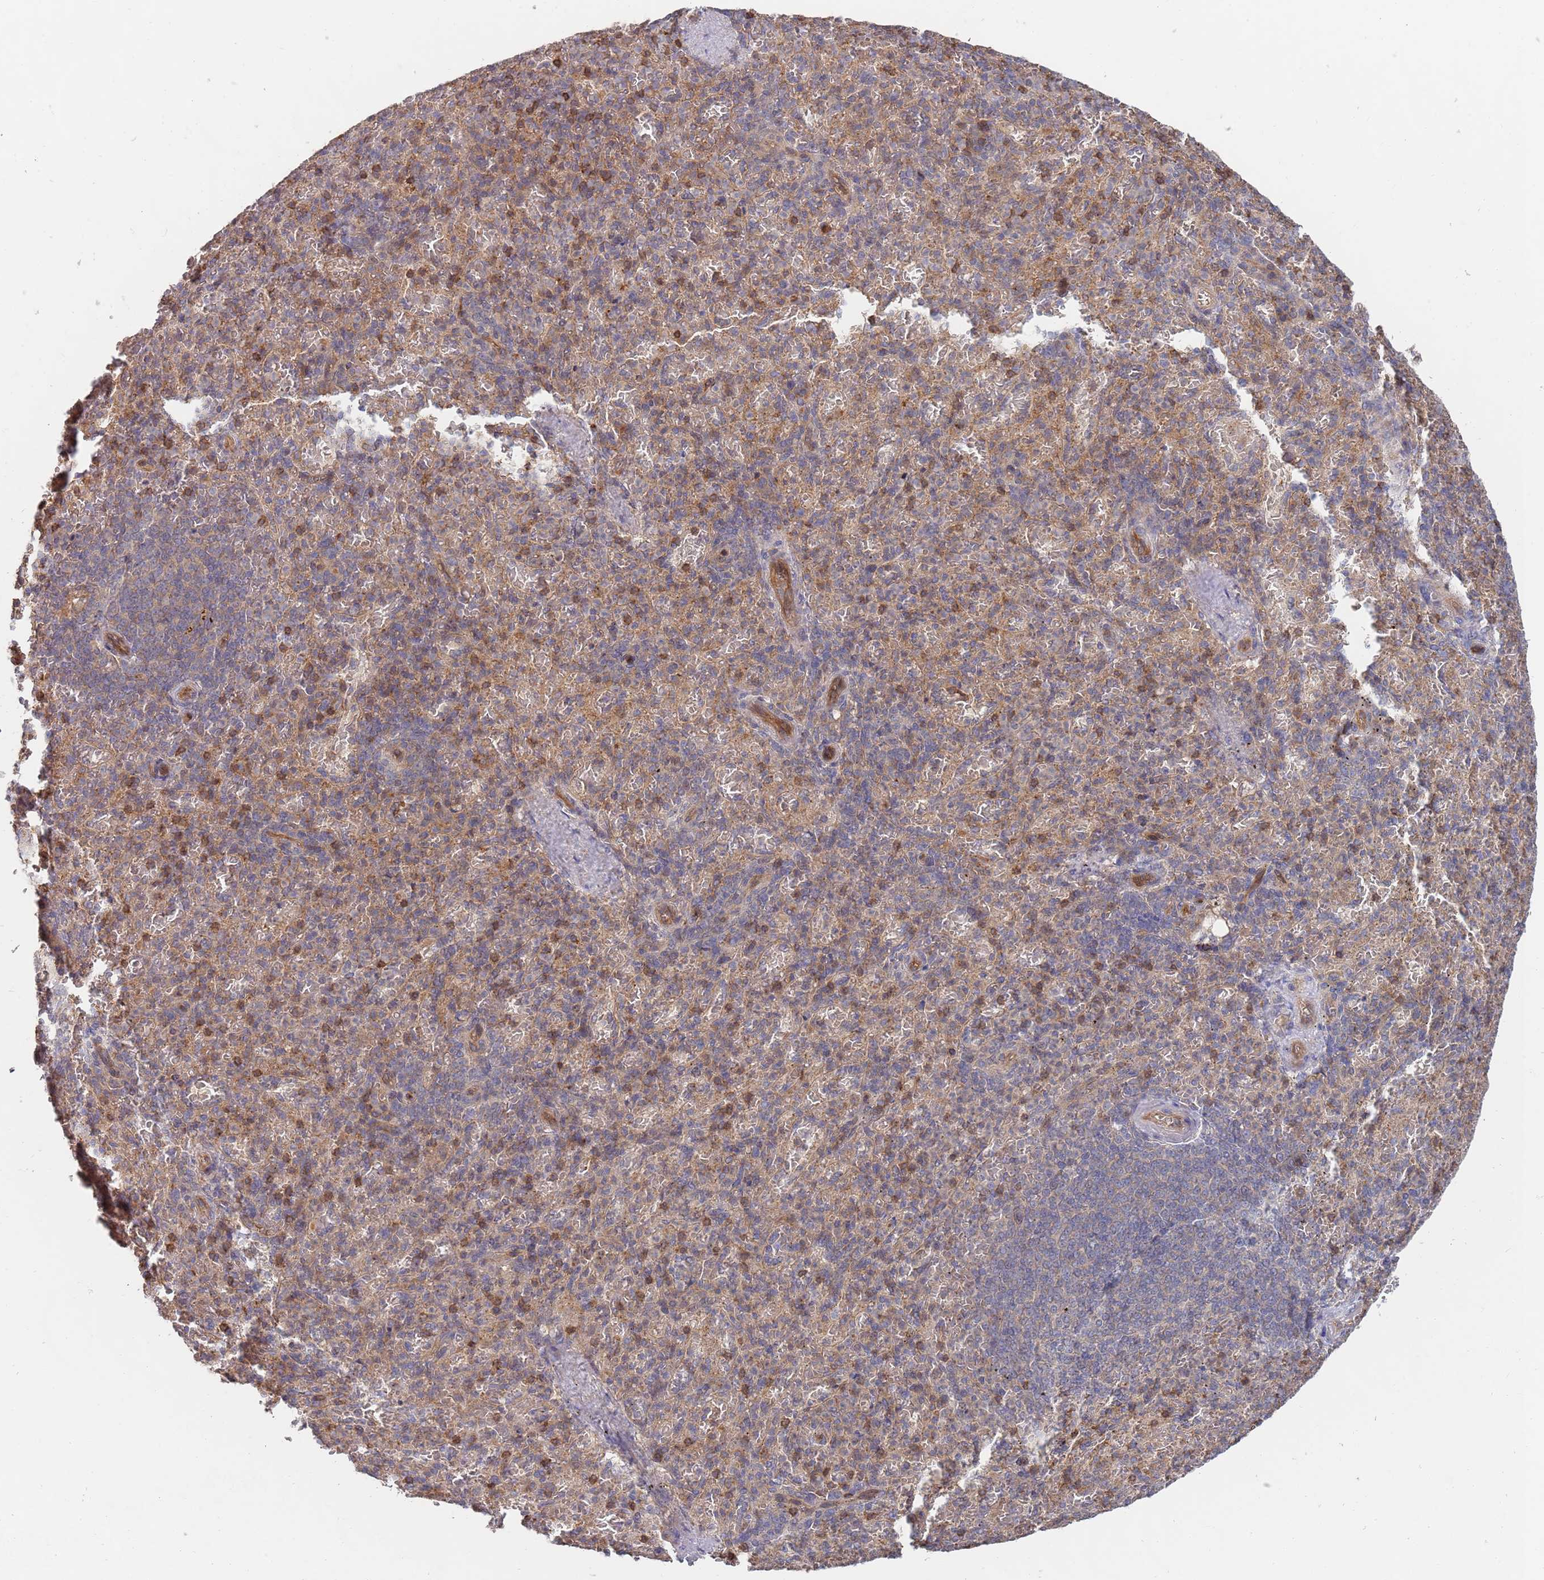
{"staining": {"intensity": "moderate", "quantity": "25%-75%", "location": "cytoplasmic/membranous"}, "tissue": "spleen", "cell_type": "Cells in red pulp", "image_type": "normal", "snomed": [{"axis": "morphology", "description": "Normal tissue, NOS"}, {"axis": "topography", "description": "Spleen"}], "caption": "Cells in red pulp show medium levels of moderate cytoplasmic/membranous positivity in about 25%-75% of cells in unremarkable human spleen. (Stains: DAB (3,3'-diaminobenzidine) in brown, nuclei in blue, Microscopy: brightfield microscopy at high magnification).", "gene": "ABCB6", "patient": {"sex": "female", "age": 74}}